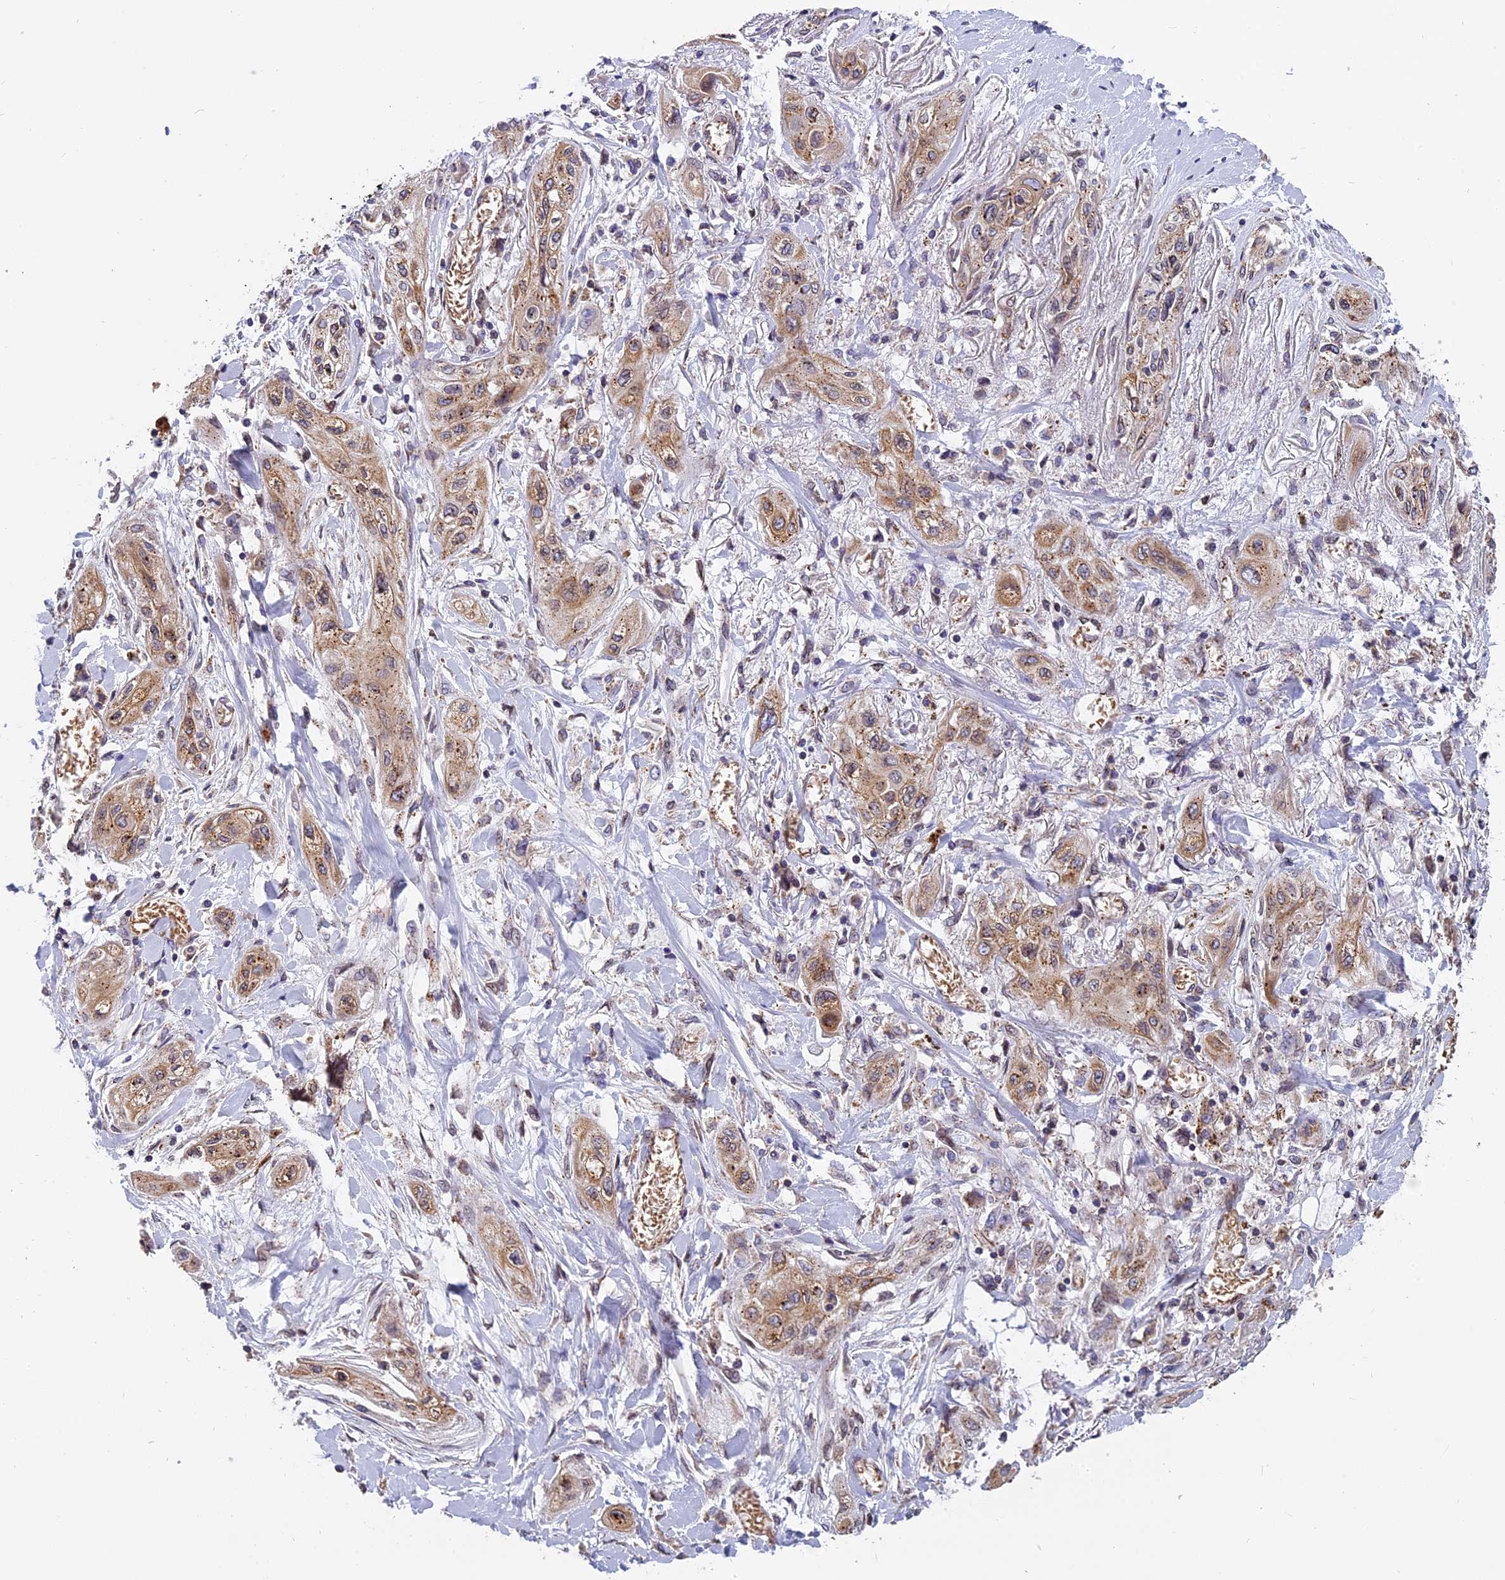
{"staining": {"intensity": "moderate", "quantity": ">75%", "location": "cytoplasmic/membranous"}, "tissue": "lung cancer", "cell_type": "Tumor cells", "image_type": "cancer", "snomed": [{"axis": "morphology", "description": "Squamous cell carcinoma, NOS"}, {"axis": "topography", "description": "Lung"}], "caption": "This is a photomicrograph of immunohistochemistry staining of squamous cell carcinoma (lung), which shows moderate staining in the cytoplasmic/membranous of tumor cells.", "gene": "CHMP2A", "patient": {"sex": "female", "age": 47}}